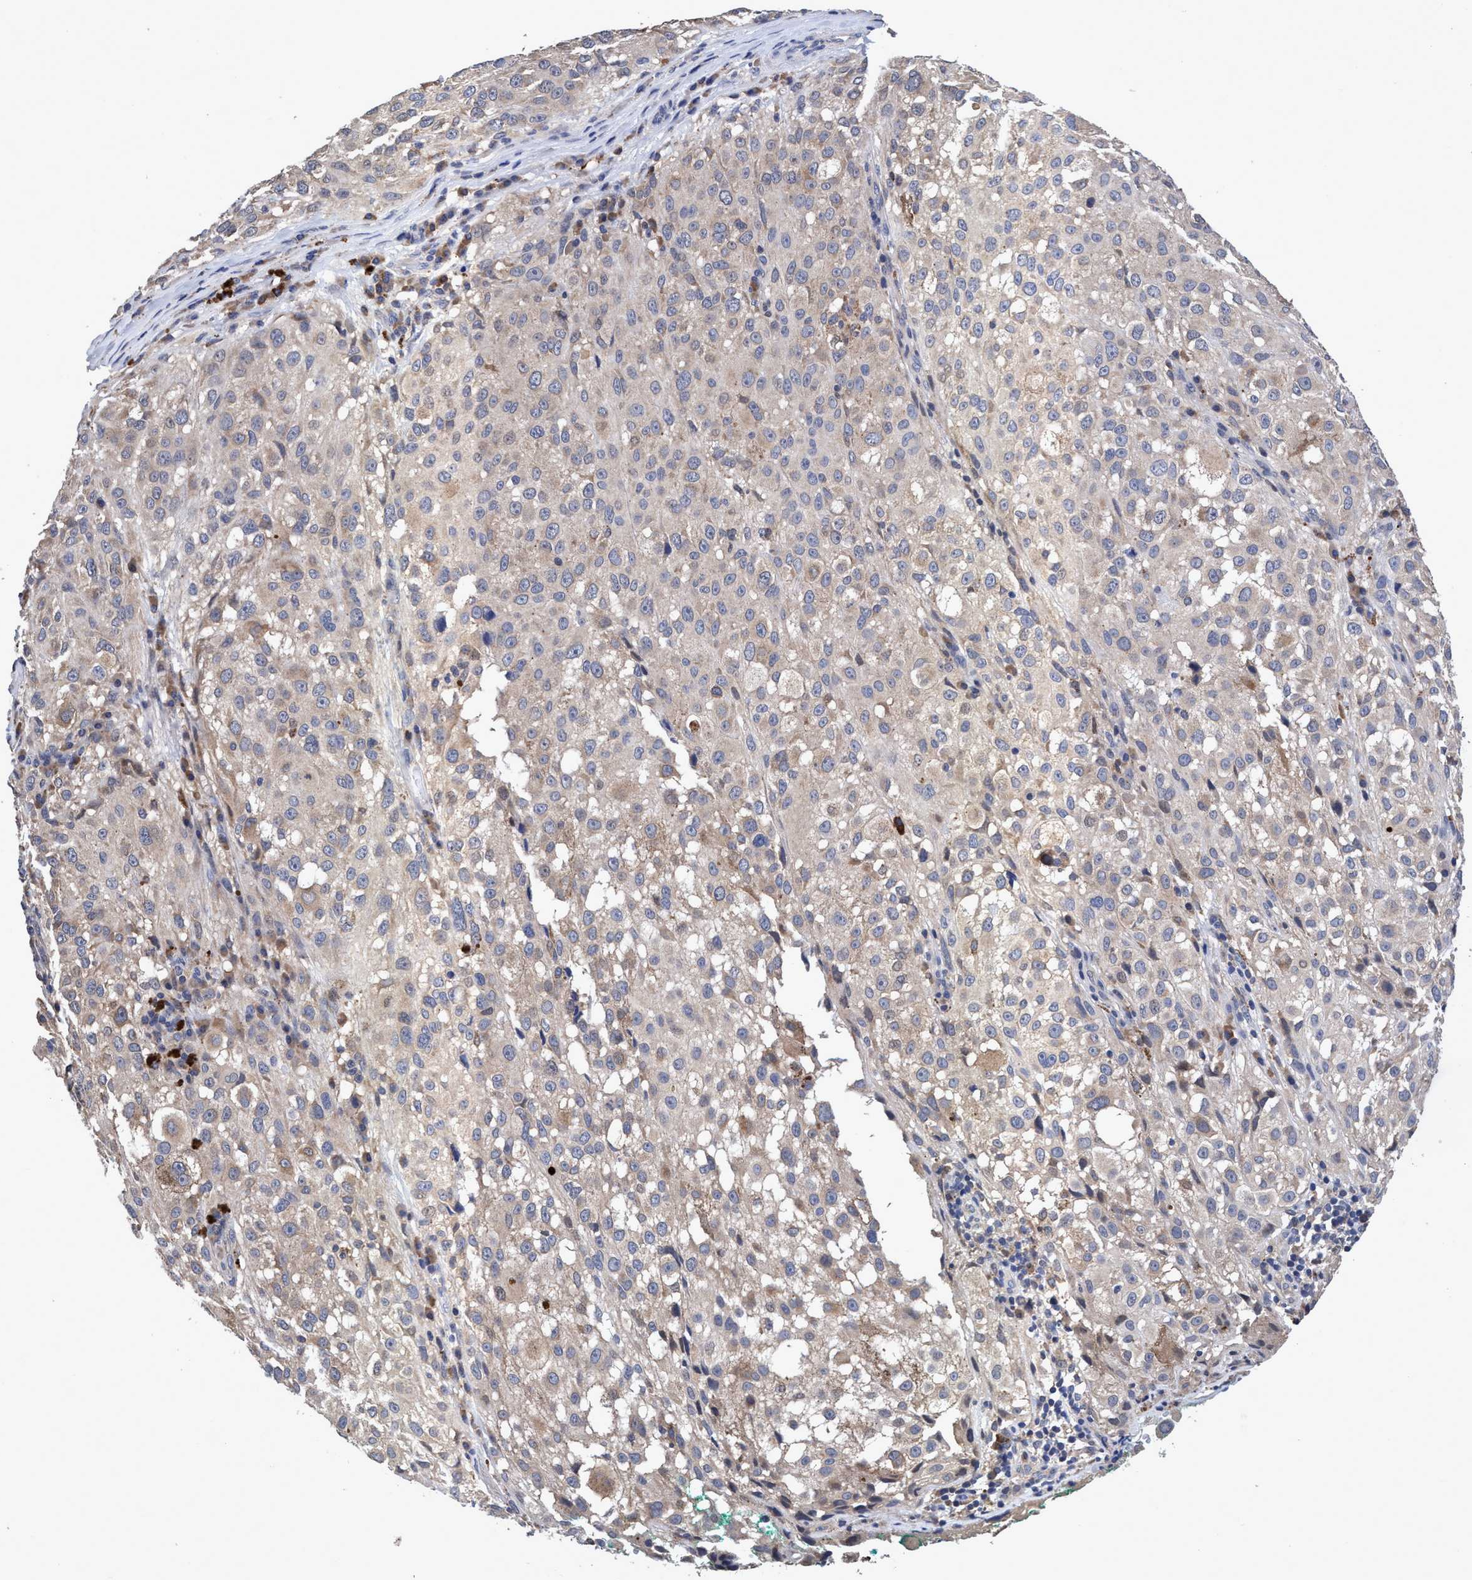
{"staining": {"intensity": "weak", "quantity": "<25%", "location": "cytoplasmic/membranous"}, "tissue": "melanoma", "cell_type": "Tumor cells", "image_type": "cancer", "snomed": [{"axis": "morphology", "description": "Necrosis, NOS"}, {"axis": "morphology", "description": "Malignant melanoma, NOS"}, {"axis": "topography", "description": "Skin"}], "caption": "Melanoma was stained to show a protein in brown. There is no significant expression in tumor cells. (Brightfield microscopy of DAB immunohistochemistry (IHC) at high magnification).", "gene": "CALCOCO2", "patient": {"sex": "female", "age": 87}}